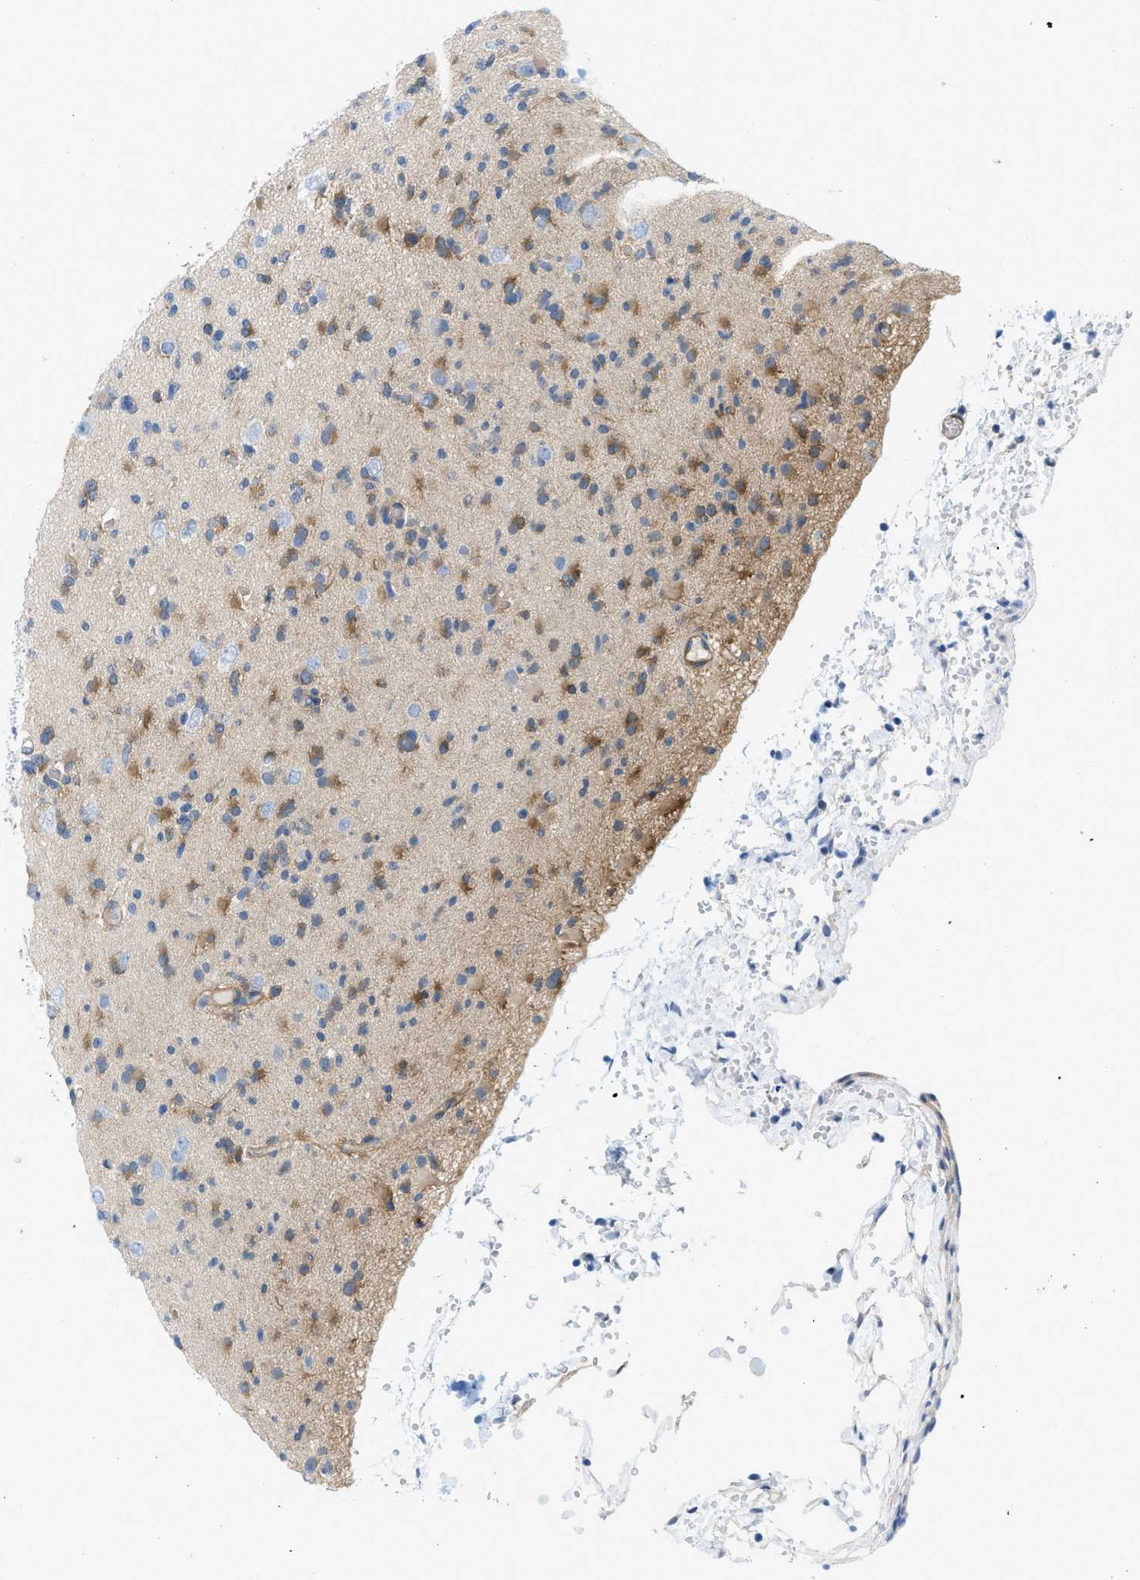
{"staining": {"intensity": "moderate", "quantity": "25%-75%", "location": "cytoplasmic/membranous"}, "tissue": "glioma", "cell_type": "Tumor cells", "image_type": "cancer", "snomed": [{"axis": "morphology", "description": "Glioma, malignant, Low grade"}, {"axis": "topography", "description": "Brain"}], "caption": "Human low-grade glioma (malignant) stained with a protein marker displays moderate staining in tumor cells.", "gene": "PDLIM5", "patient": {"sex": "female", "age": 22}}